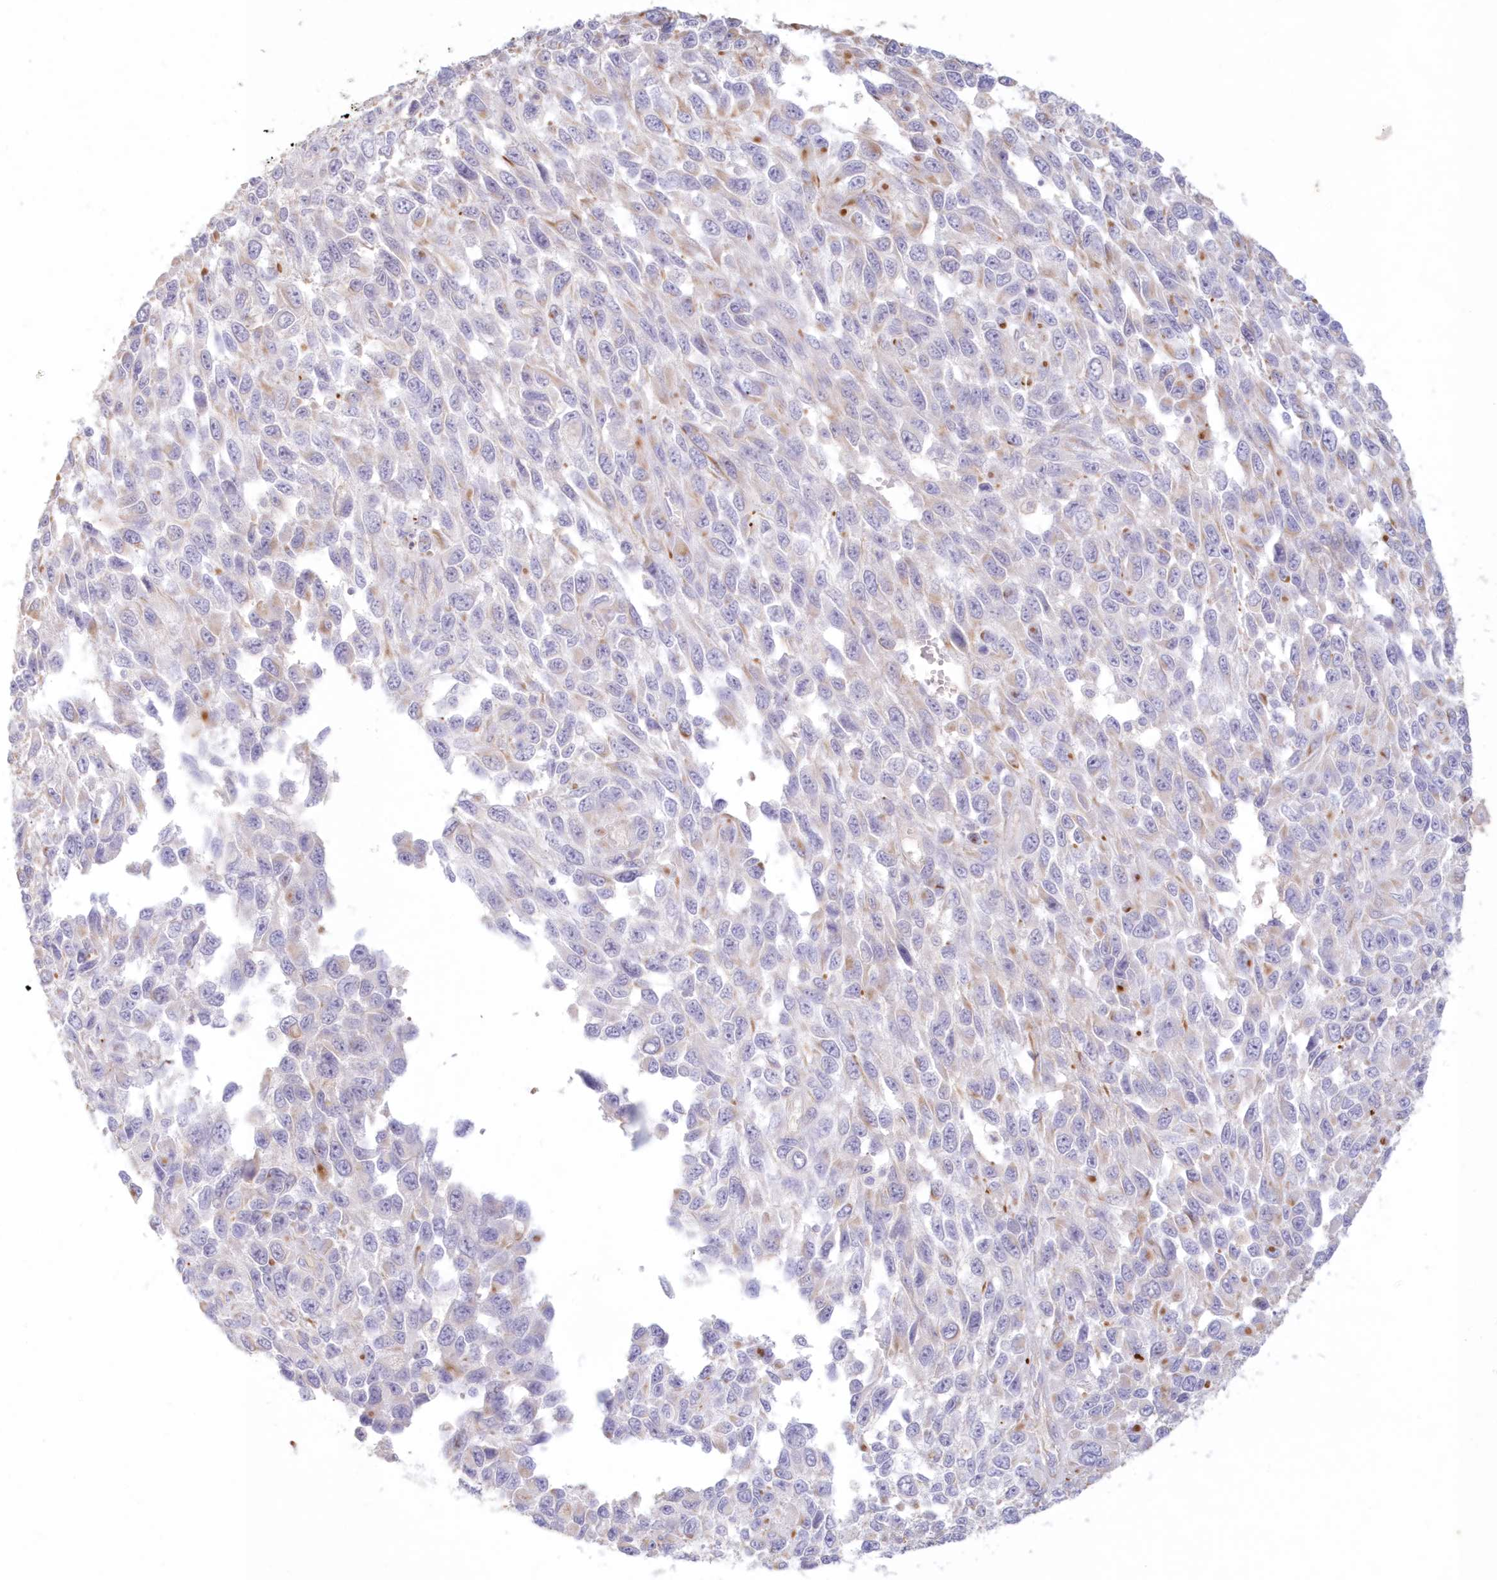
{"staining": {"intensity": "negative", "quantity": "none", "location": "none"}, "tissue": "melanoma", "cell_type": "Tumor cells", "image_type": "cancer", "snomed": [{"axis": "morphology", "description": "Malignant melanoma, NOS"}, {"axis": "topography", "description": "Skin"}], "caption": "Protein analysis of melanoma exhibits no significant expression in tumor cells.", "gene": "DMRTB1", "patient": {"sex": "female", "age": 96}}